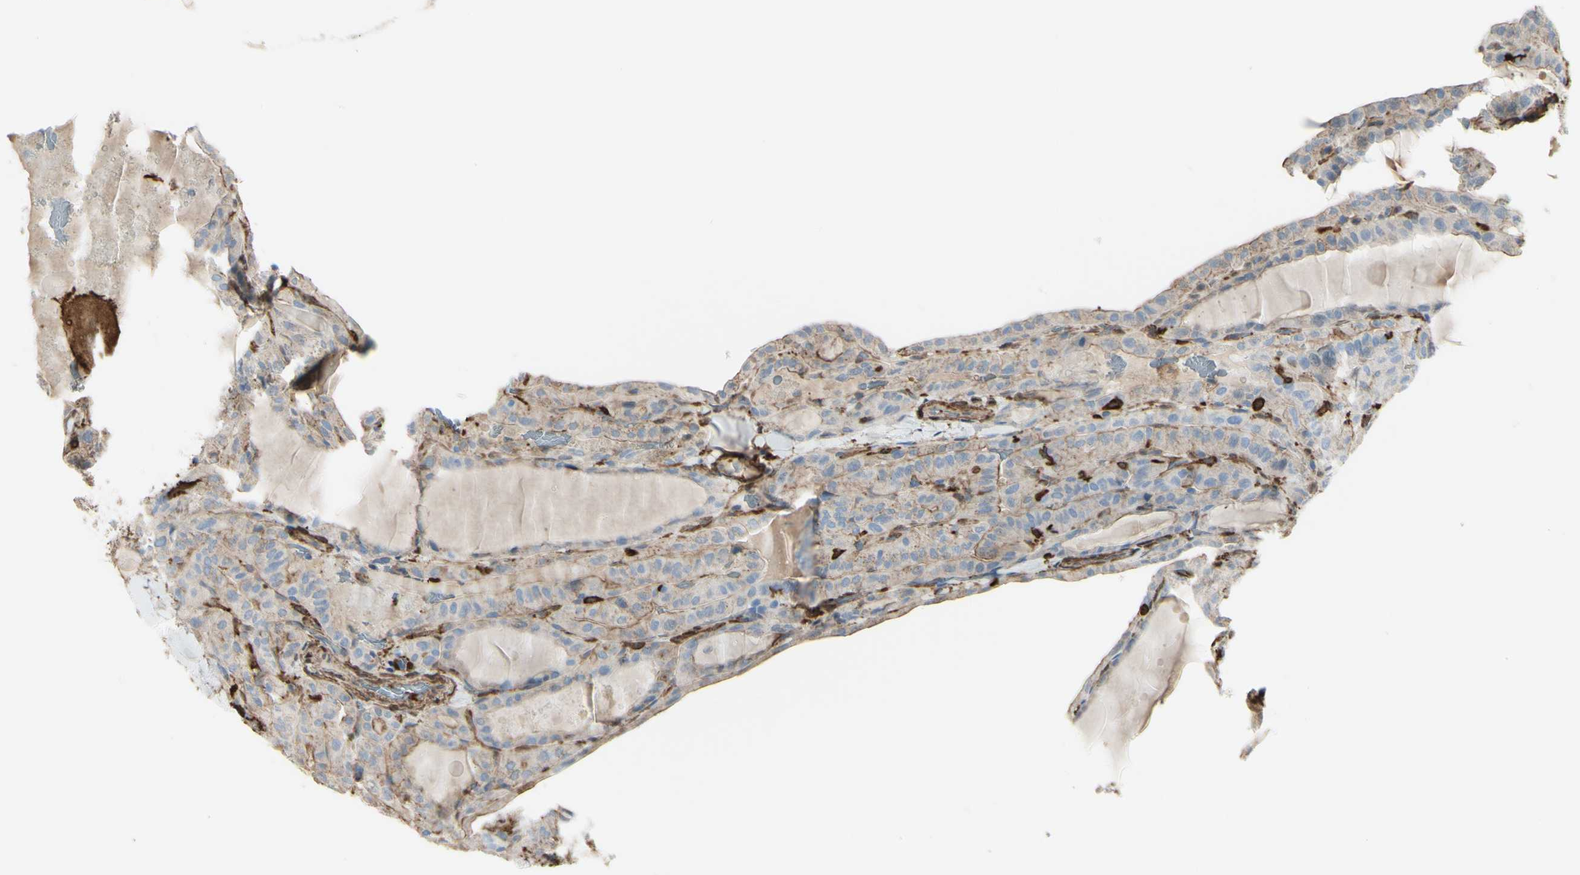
{"staining": {"intensity": "weak", "quantity": "25%-75%", "location": "cytoplasmic/membranous"}, "tissue": "thyroid cancer", "cell_type": "Tumor cells", "image_type": "cancer", "snomed": [{"axis": "morphology", "description": "Papillary adenocarcinoma, NOS"}, {"axis": "topography", "description": "Thyroid gland"}], "caption": "Immunohistochemical staining of papillary adenocarcinoma (thyroid) demonstrates low levels of weak cytoplasmic/membranous protein positivity in approximately 25%-75% of tumor cells.", "gene": "GSN", "patient": {"sex": "male", "age": 77}}